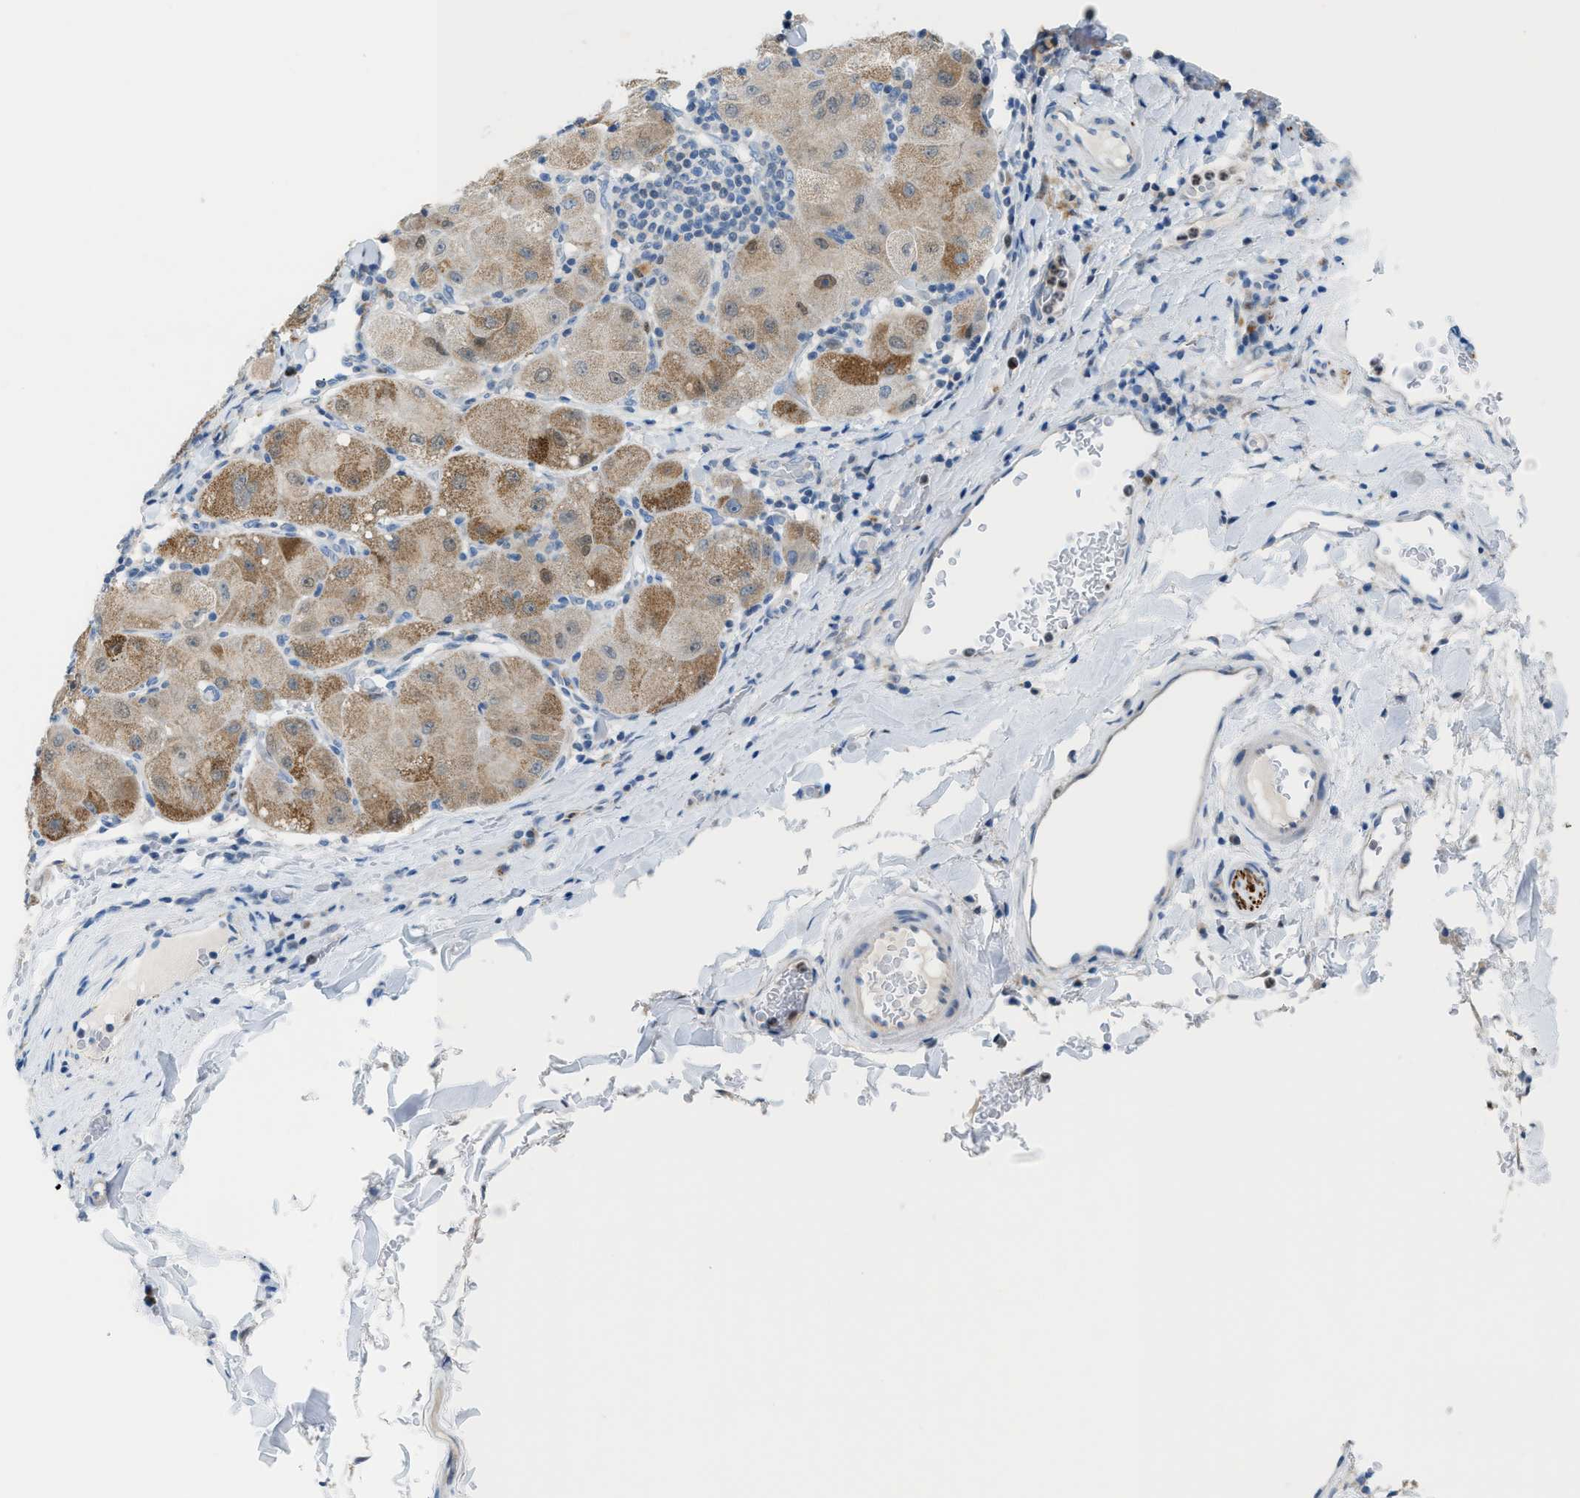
{"staining": {"intensity": "moderate", "quantity": "<25%", "location": "cytoplasmic/membranous"}, "tissue": "liver cancer", "cell_type": "Tumor cells", "image_type": "cancer", "snomed": [{"axis": "morphology", "description": "Carcinoma, Hepatocellular, NOS"}, {"axis": "topography", "description": "Liver"}], "caption": "Human liver cancer (hepatocellular carcinoma) stained for a protein (brown) exhibits moderate cytoplasmic/membranous positive staining in about <25% of tumor cells.", "gene": "PPM1D", "patient": {"sex": "male", "age": 80}}